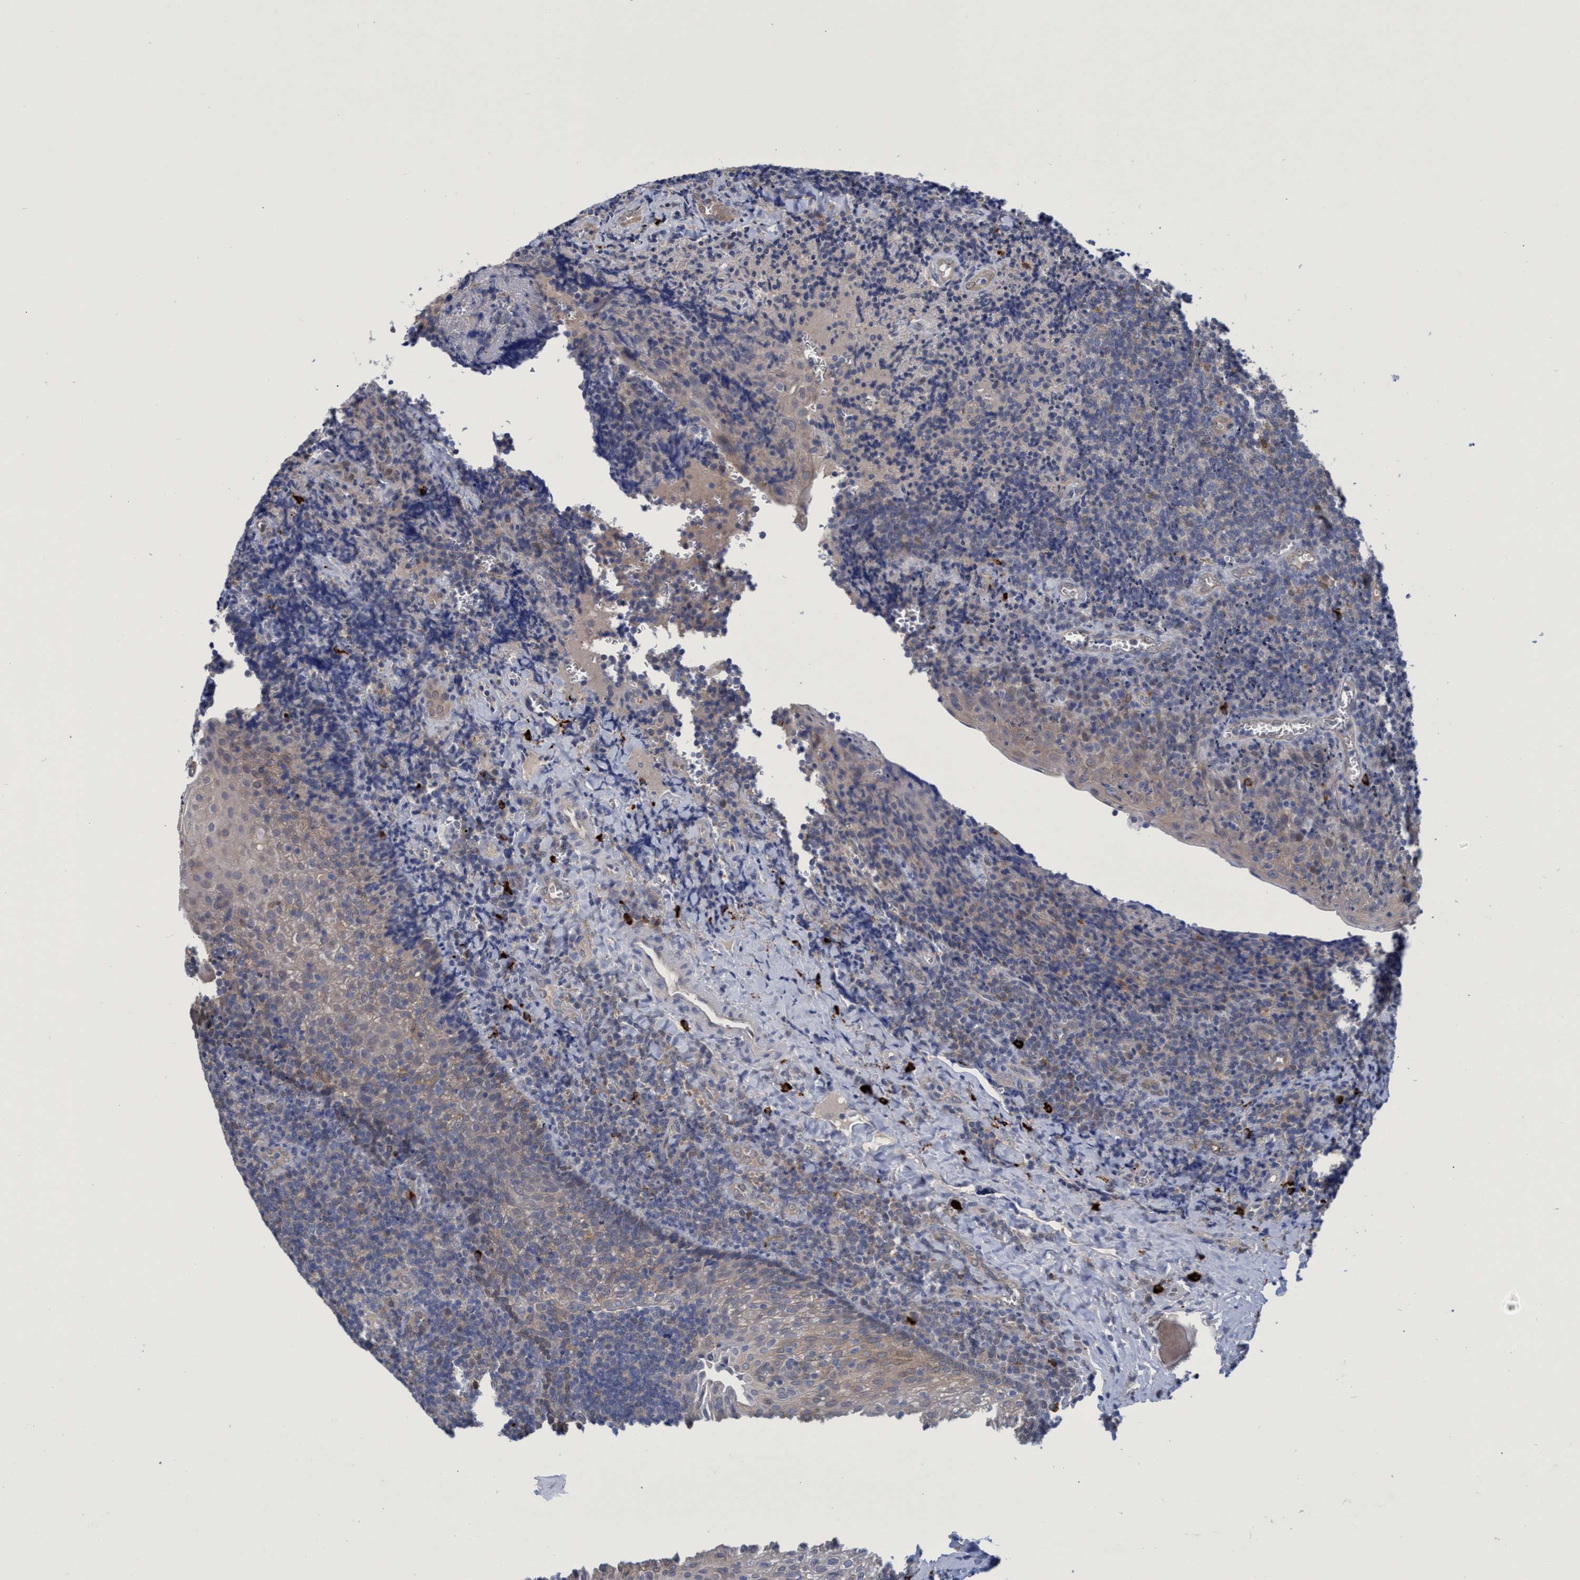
{"staining": {"intensity": "moderate", "quantity": "<25%", "location": "cytoplasmic/membranous"}, "tissue": "tonsil", "cell_type": "Germinal center cells", "image_type": "normal", "snomed": [{"axis": "morphology", "description": "Normal tissue, NOS"}, {"axis": "morphology", "description": "Inflammation, NOS"}, {"axis": "topography", "description": "Tonsil"}], "caption": "An image showing moderate cytoplasmic/membranous expression in about <25% of germinal center cells in unremarkable tonsil, as visualized by brown immunohistochemical staining.", "gene": "PNPO", "patient": {"sex": "female", "age": 31}}